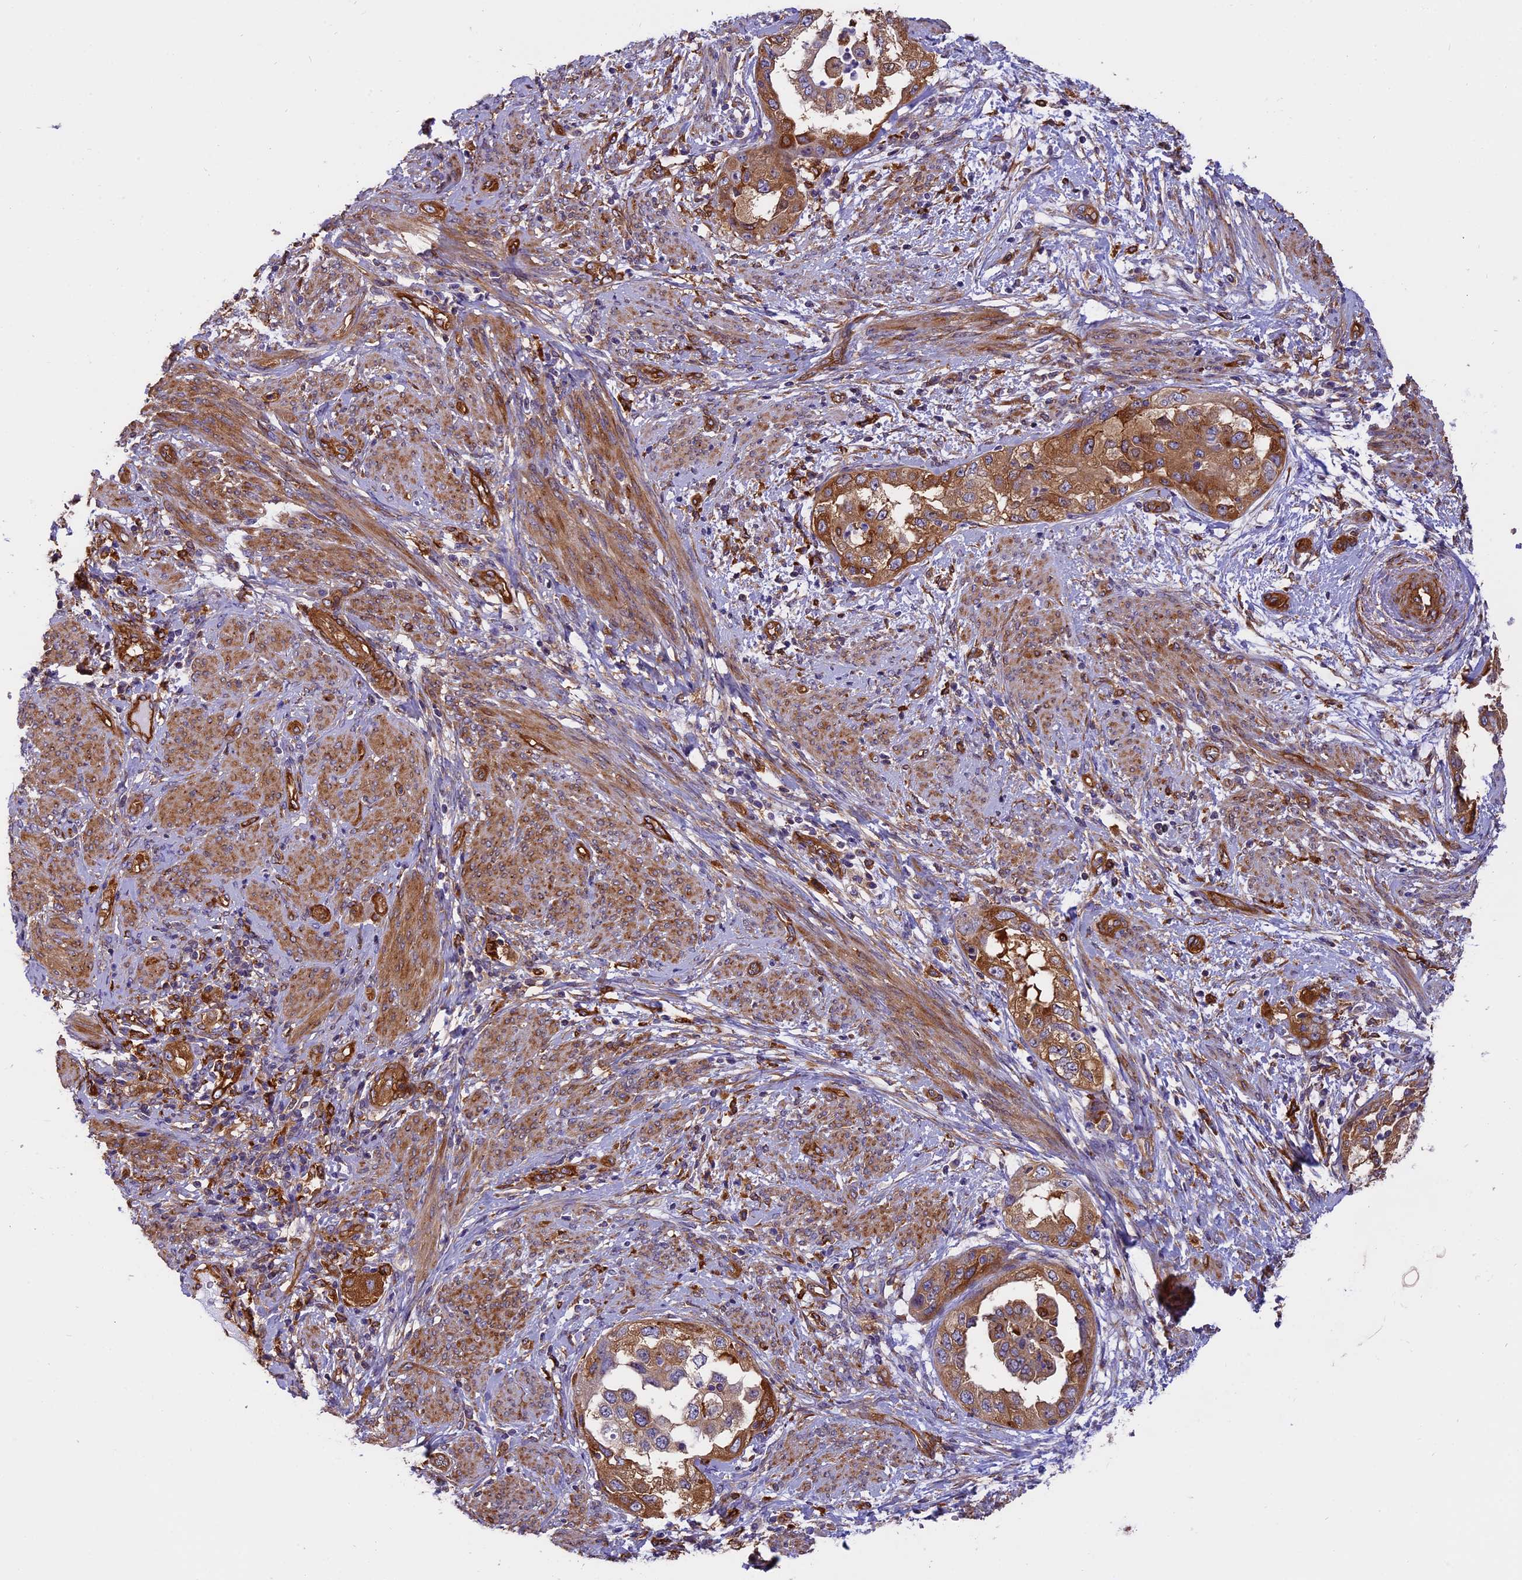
{"staining": {"intensity": "moderate", "quantity": ">75%", "location": "cytoplasmic/membranous"}, "tissue": "endometrial cancer", "cell_type": "Tumor cells", "image_type": "cancer", "snomed": [{"axis": "morphology", "description": "Adenocarcinoma, NOS"}, {"axis": "topography", "description": "Endometrium"}], "caption": "IHC of human adenocarcinoma (endometrial) reveals medium levels of moderate cytoplasmic/membranous positivity in approximately >75% of tumor cells.", "gene": "EHBP1L1", "patient": {"sex": "female", "age": 85}}